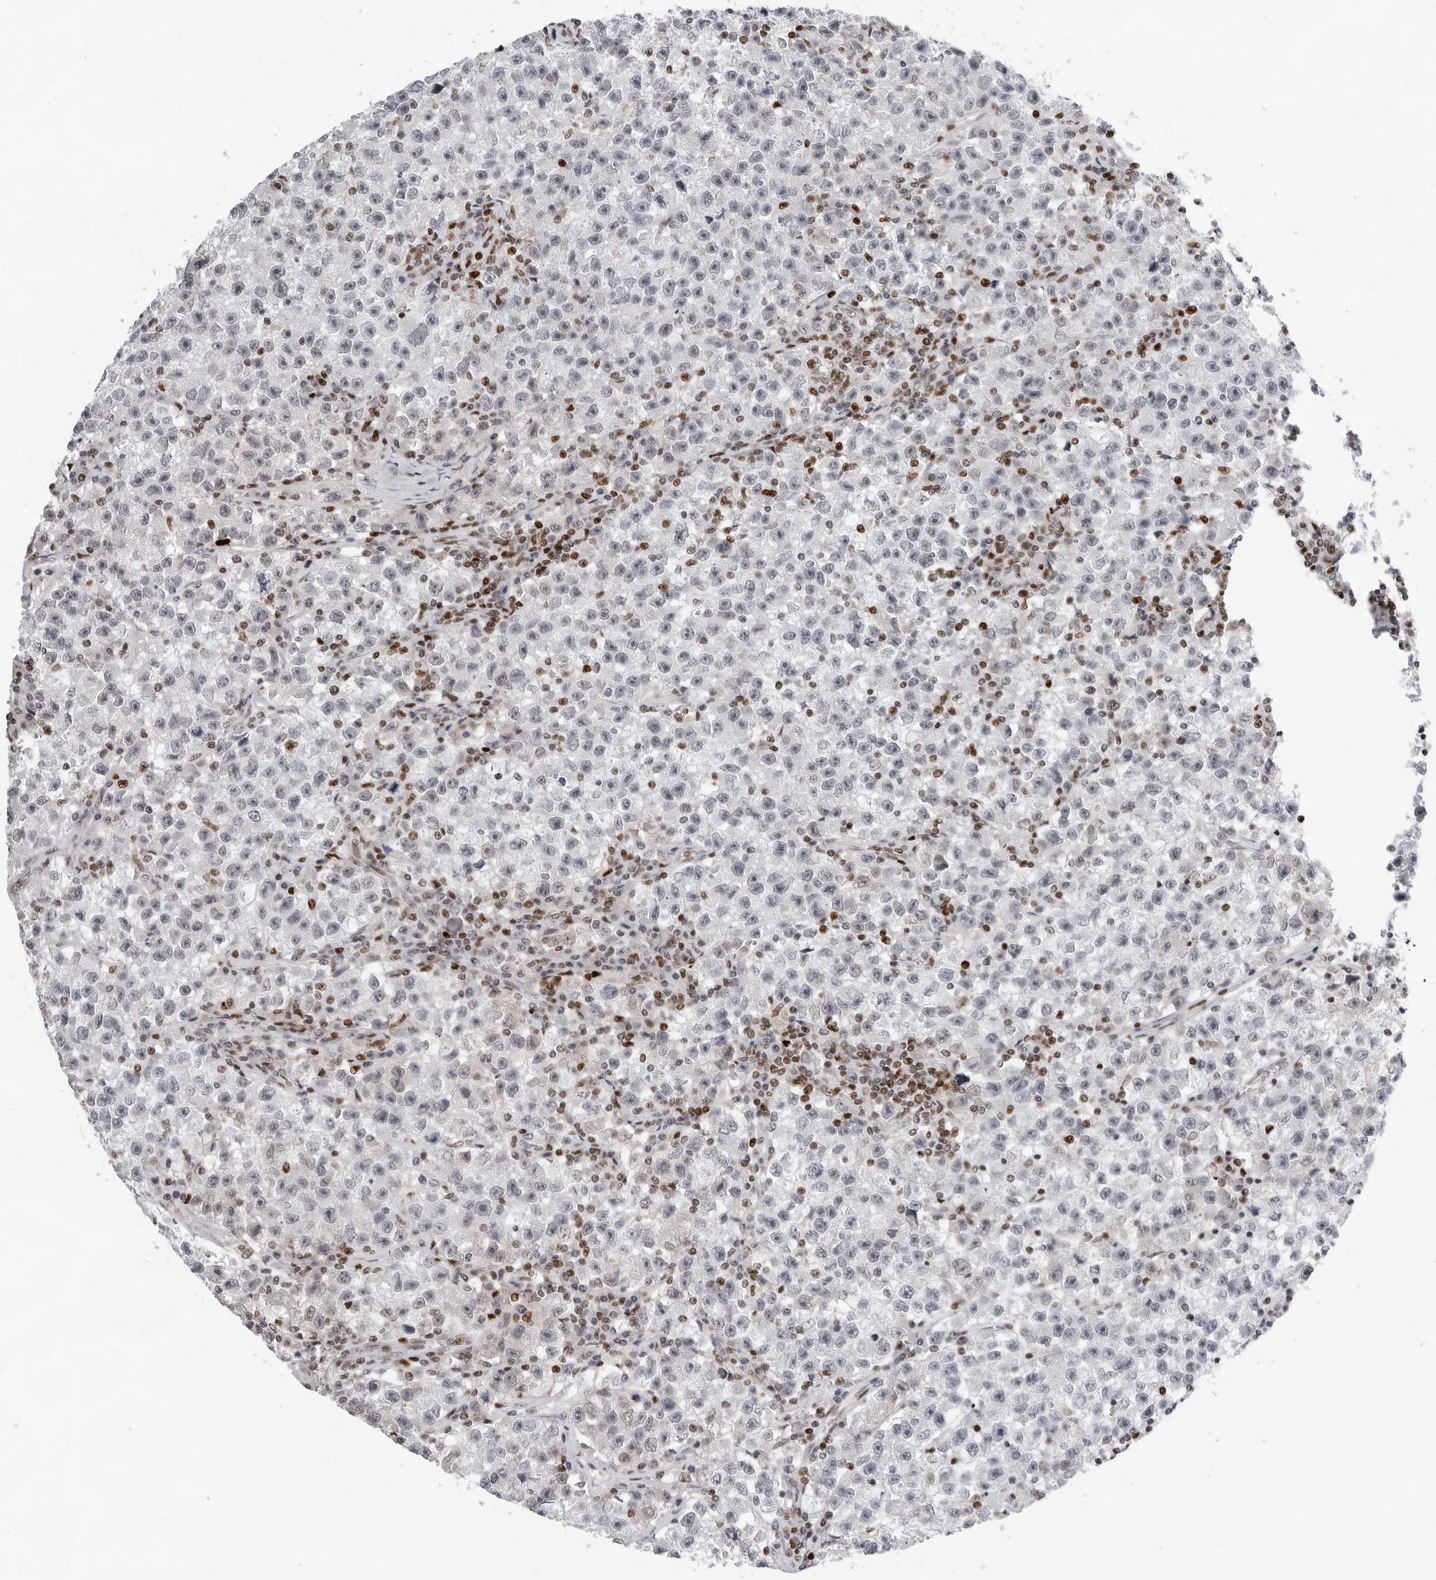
{"staining": {"intensity": "negative", "quantity": "none", "location": "none"}, "tissue": "testis cancer", "cell_type": "Tumor cells", "image_type": "cancer", "snomed": [{"axis": "morphology", "description": "Seminoma, NOS"}, {"axis": "topography", "description": "Testis"}], "caption": "High magnification brightfield microscopy of testis cancer stained with DAB (brown) and counterstained with hematoxylin (blue): tumor cells show no significant positivity.", "gene": "OGG1", "patient": {"sex": "male", "age": 22}}